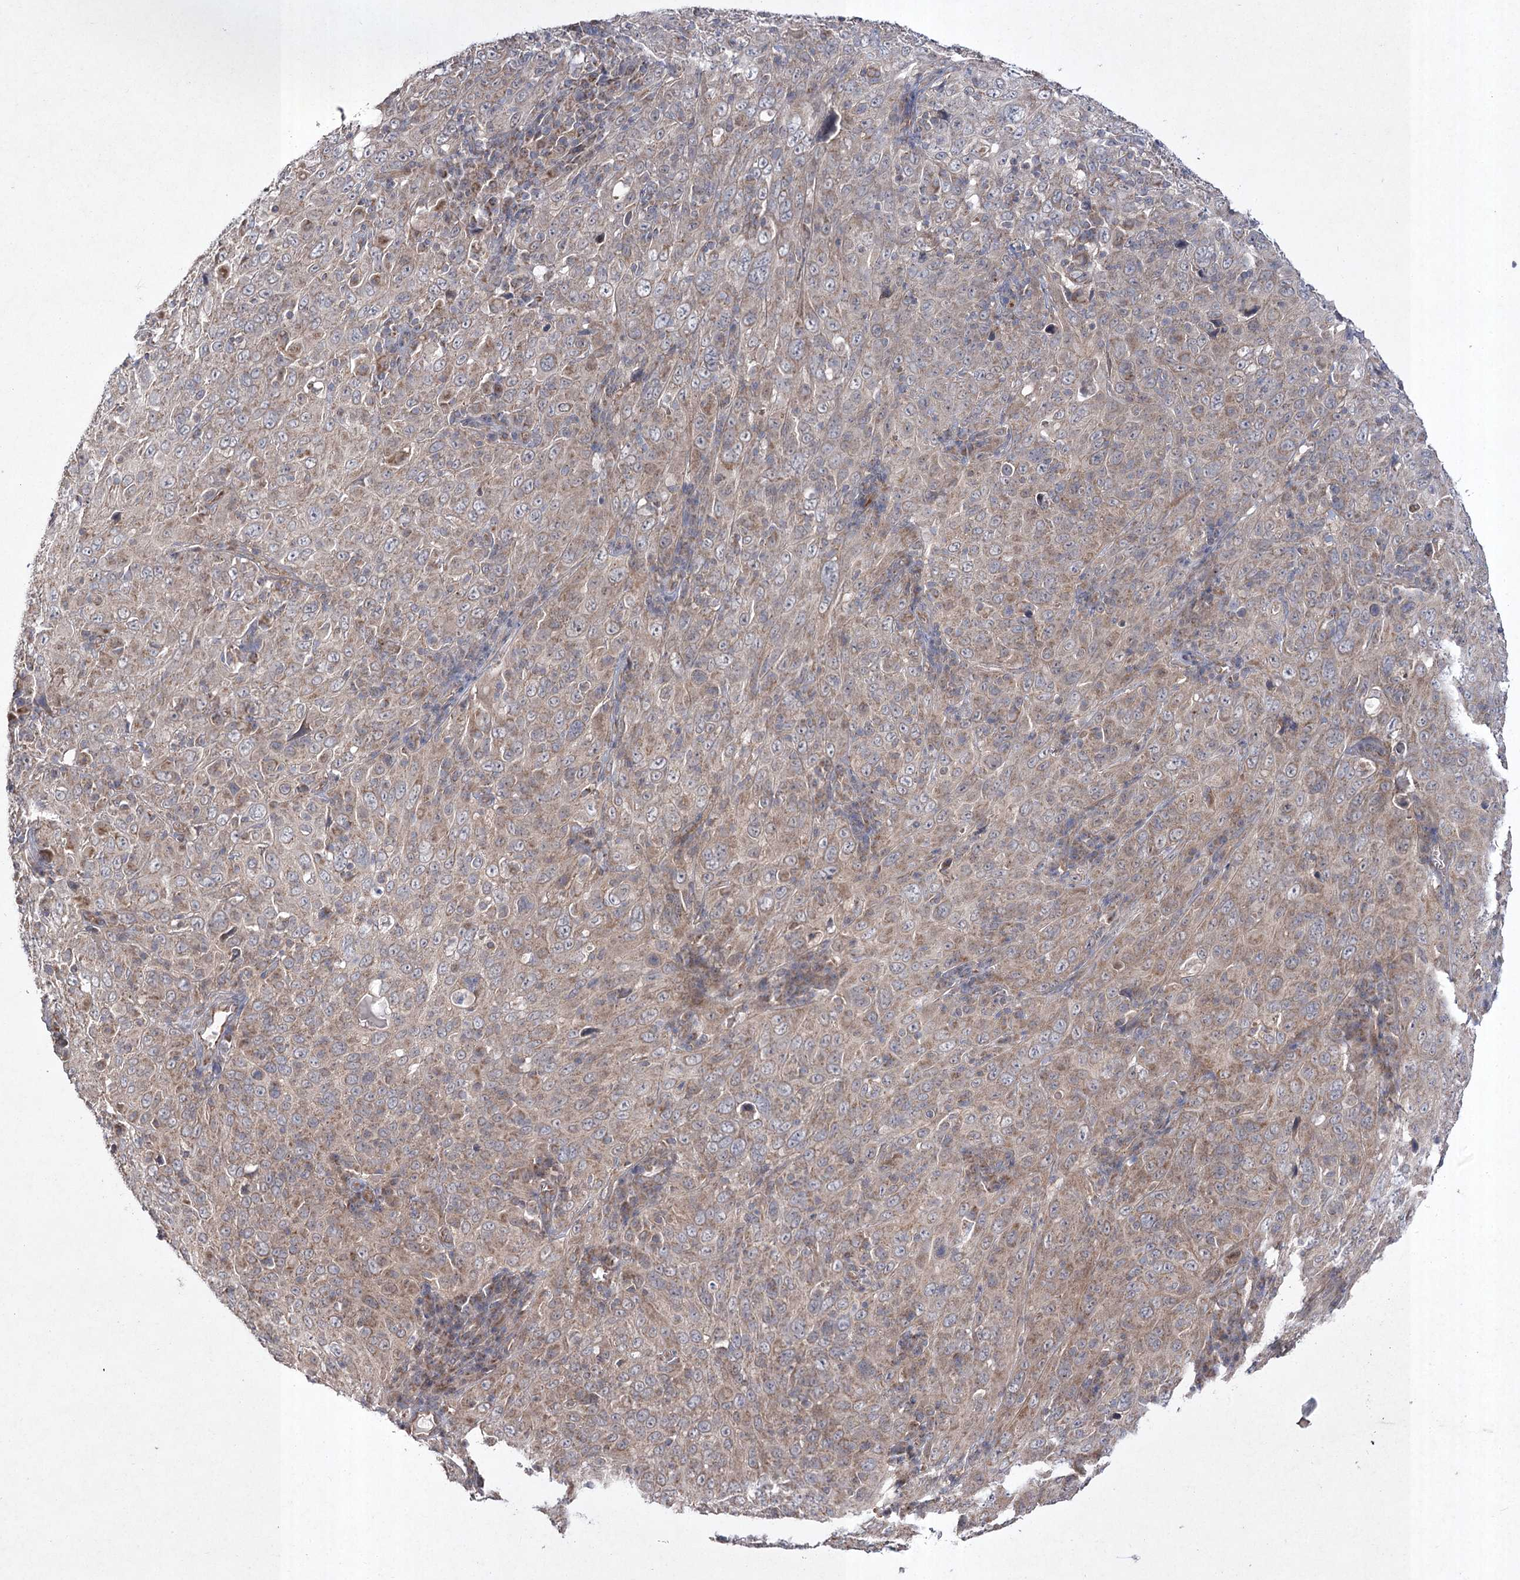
{"staining": {"intensity": "weak", "quantity": ">75%", "location": "cytoplasmic/membranous"}, "tissue": "cervical cancer", "cell_type": "Tumor cells", "image_type": "cancer", "snomed": [{"axis": "morphology", "description": "Squamous cell carcinoma, NOS"}, {"axis": "topography", "description": "Cervix"}], "caption": "Squamous cell carcinoma (cervical) stained with a brown dye exhibits weak cytoplasmic/membranous positive expression in about >75% of tumor cells.", "gene": "FANCL", "patient": {"sex": "female", "age": 46}}